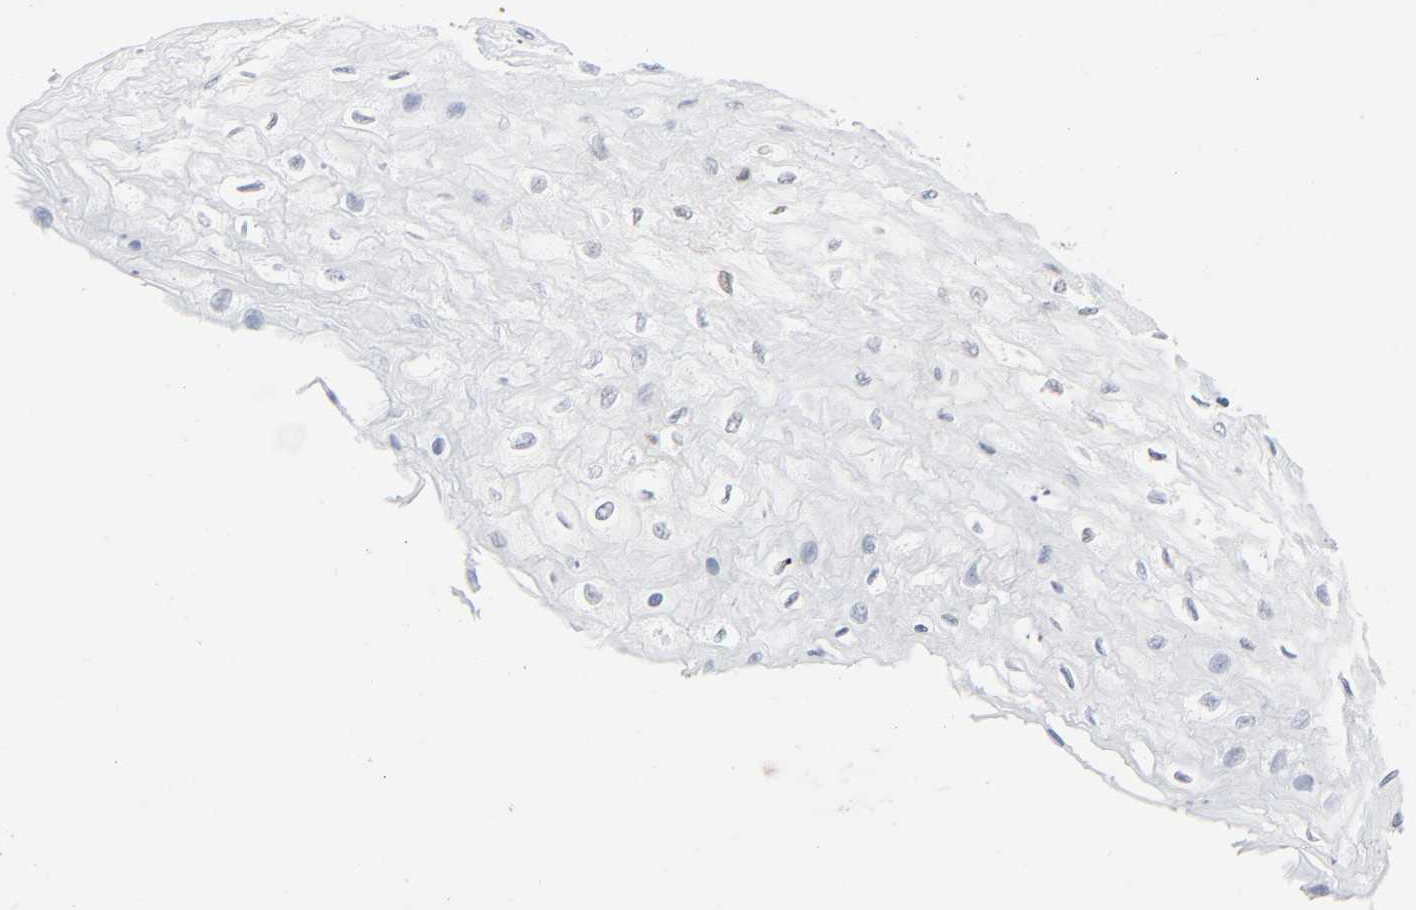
{"staining": {"intensity": "moderate", "quantity": "25%-75%", "location": "nuclear"}, "tissue": "esophagus", "cell_type": "Squamous epithelial cells", "image_type": "normal", "snomed": [{"axis": "morphology", "description": "Normal tissue, NOS"}, {"axis": "topography", "description": "Esophagus"}], "caption": "This histopathology image exhibits immunohistochemistry staining of normal esophagus, with medium moderate nuclear expression in about 25%-75% of squamous epithelial cells.", "gene": "WAS", "patient": {"sex": "female", "age": 72}}